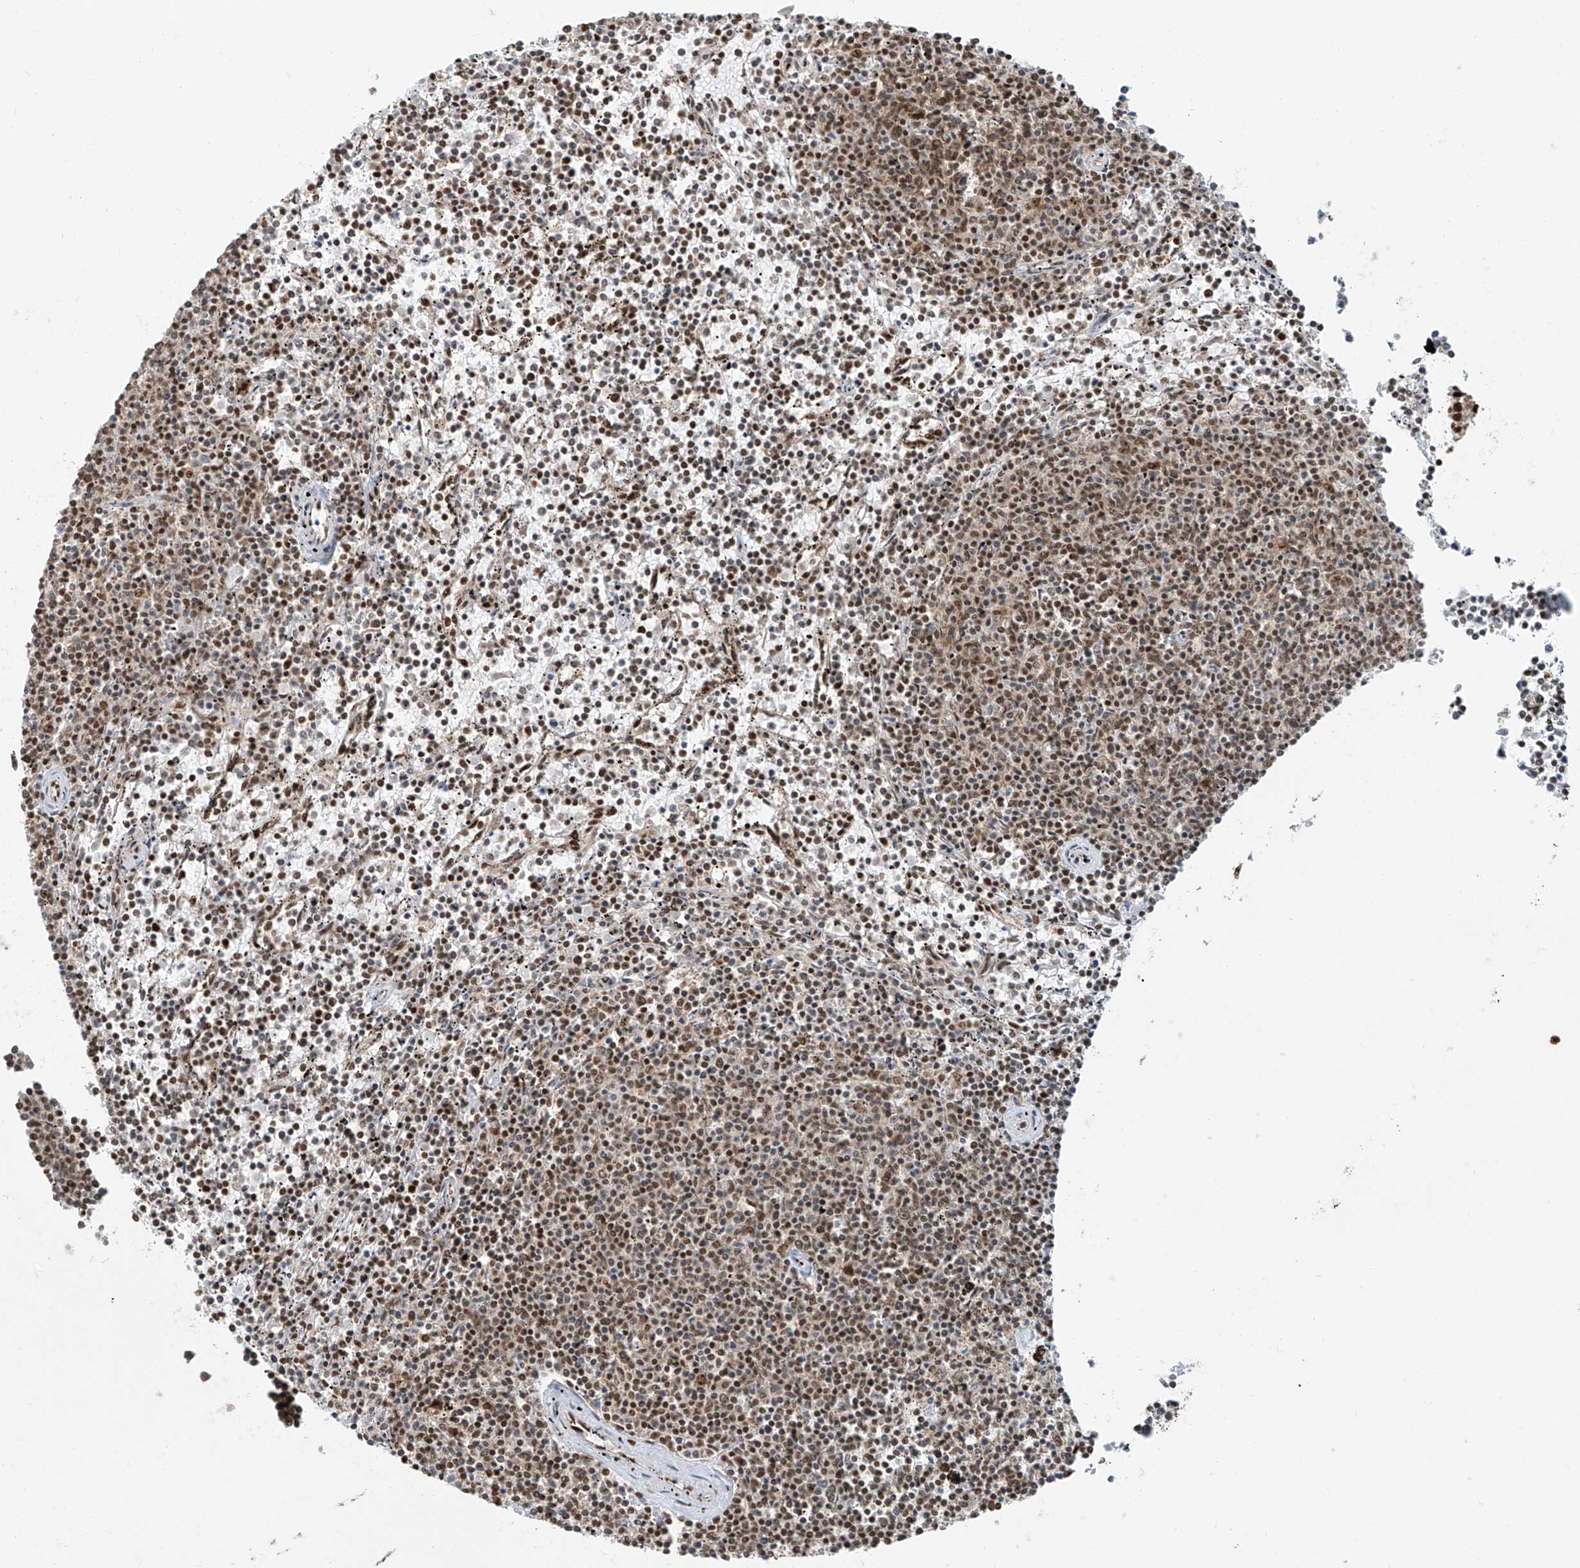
{"staining": {"intensity": "moderate", "quantity": "25%-75%", "location": "nuclear"}, "tissue": "lymphoma", "cell_type": "Tumor cells", "image_type": "cancer", "snomed": [{"axis": "morphology", "description": "Malignant lymphoma, non-Hodgkin's type, Low grade"}, {"axis": "topography", "description": "Spleen"}], "caption": "An IHC histopathology image of tumor tissue is shown. Protein staining in brown highlights moderate nuclear positivity in low-grade malignant lymphoma, non-Hodgkin's type within tumor cells.", "gene": "FAM193B", "patient": {"sex": "female", "age": 50}}